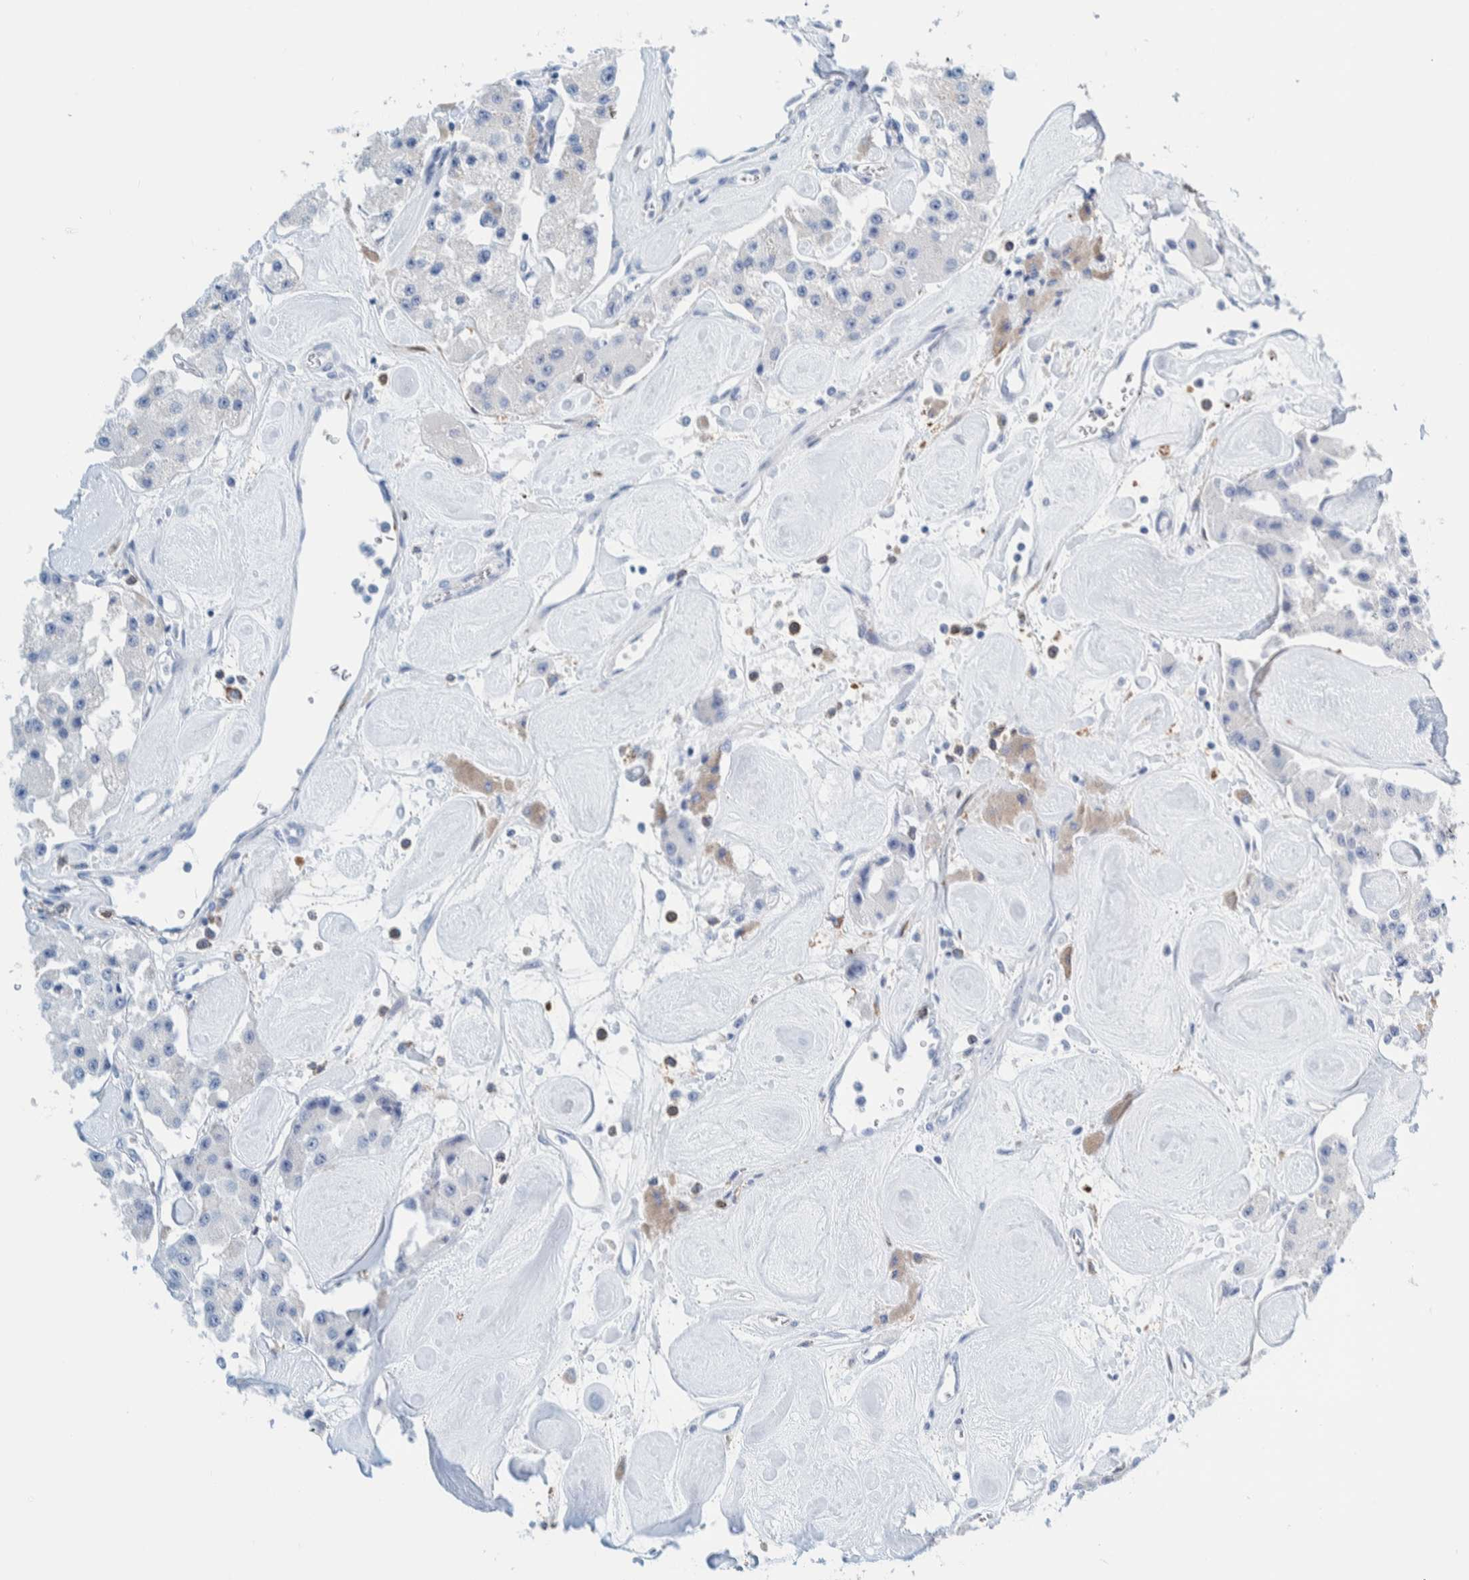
{"staining": {"intensity": "negative", "quantity": "none", "location": "none"}, "tissue": "carcinoid", "cell_type": "Tumor cells", "image_type": "cancer", "snomed": [{"axis": "morphology", "description": "Carcinoid, malignant, NOS"}, {"axis": "topography", "description": "Pancreas"}], "caption": "High magnification brightfield microscopy of carcinoid stained with DAB (3,3'-diaminobenzidine) (brown) and counterstained with hematoxylin (blue): tumor cells show no significant expression.", "gene": "MOG", "patient": {"sex": "male", "age": 41}}